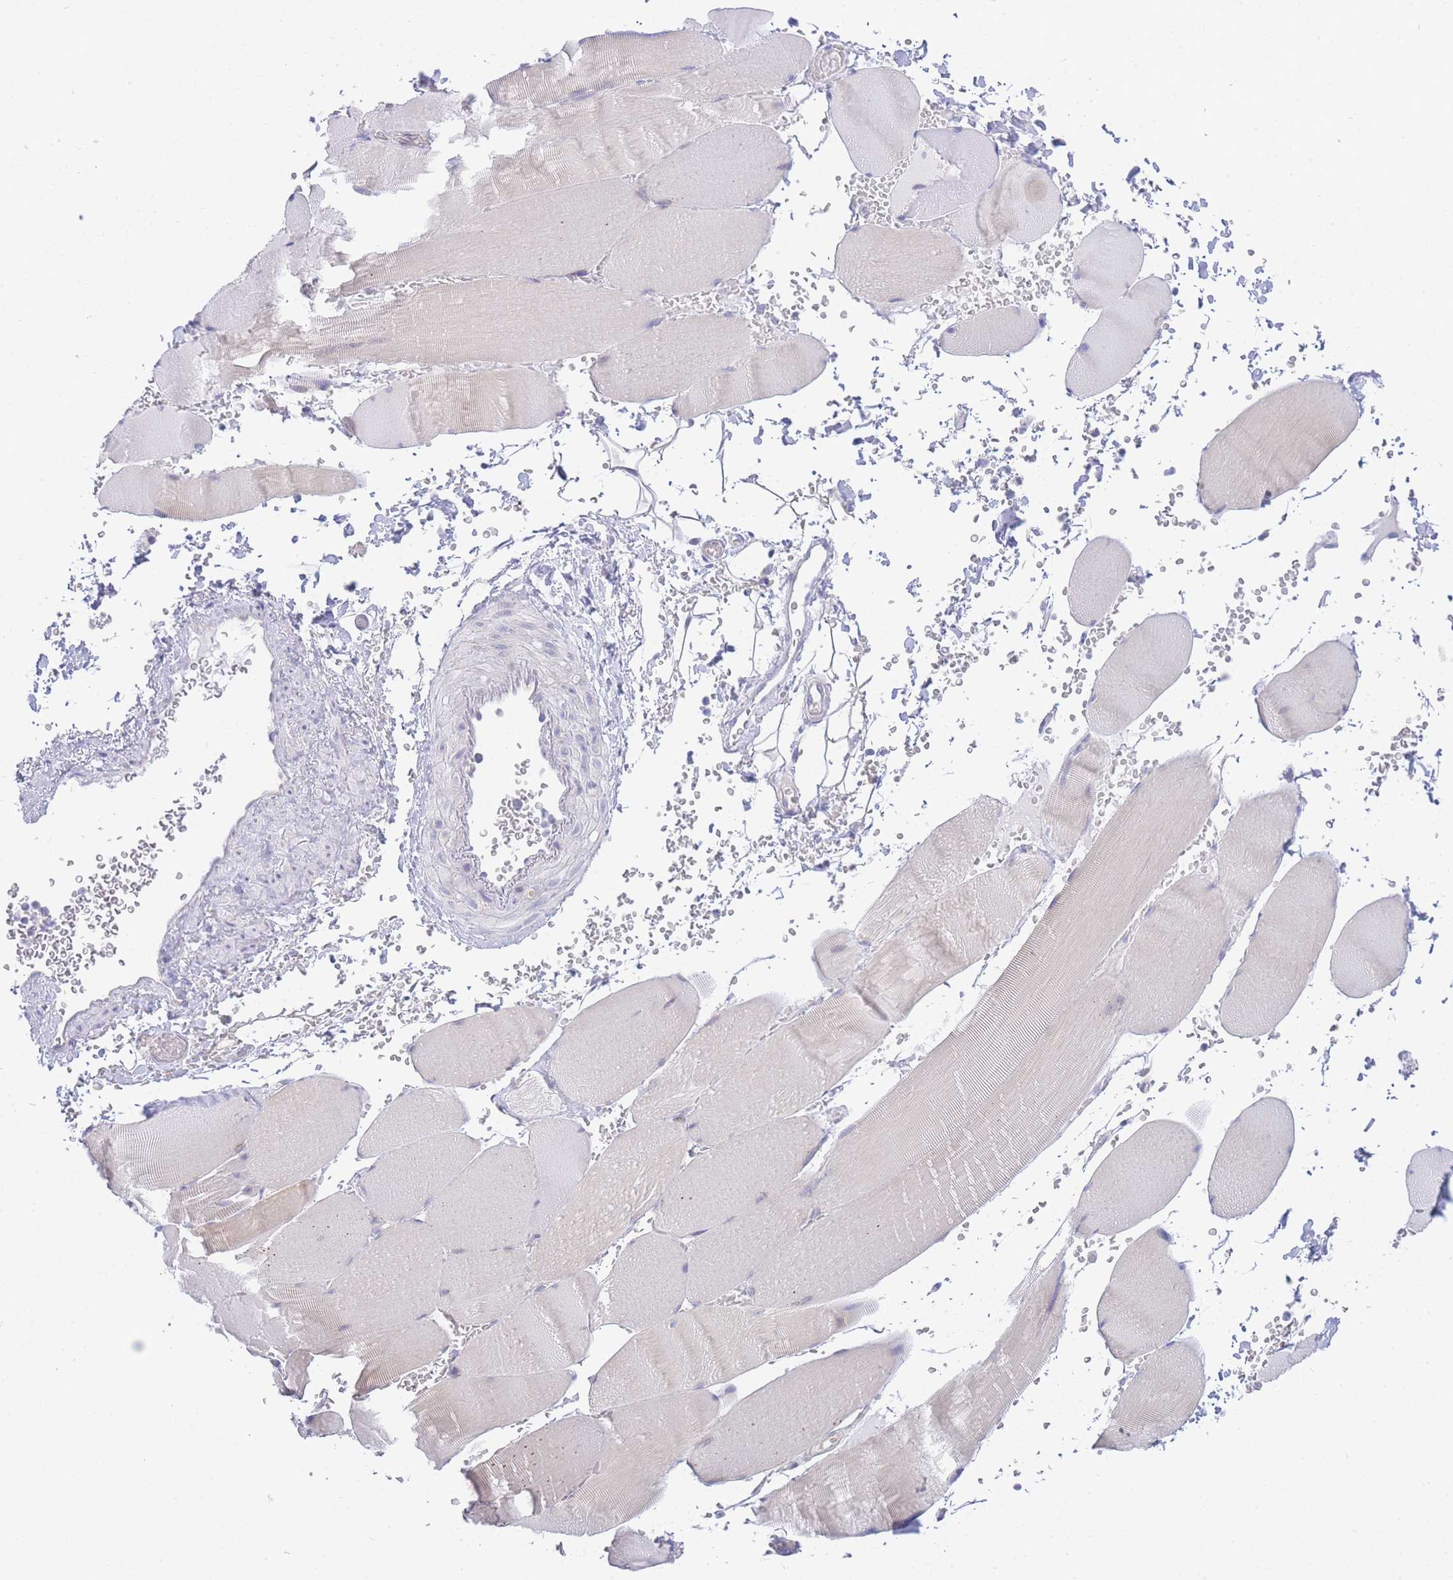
{"staining": {"intensity": "negative", "quantity": "none", "location": "none"}, "tissue": "skeletal muscle", "cell_type": "Myocytes", "image_type": "normal", "snomed": [{"axis": "morphology", "description": "Normal tissue, NOS"}, {"axis": "topography", "description": "Skeletal muscle"}, {"axis": "topography", "description": "Head-Neck"}], "caption": "Immunohistochemistry image of benign skeletal muscle: human skeletal muscle stained with DAB reveals no significant protein staining in myocytes. Nuclei are stained in blue.", "gene": "ZNF510", "patient": {"sex": "male", "age": 66}}